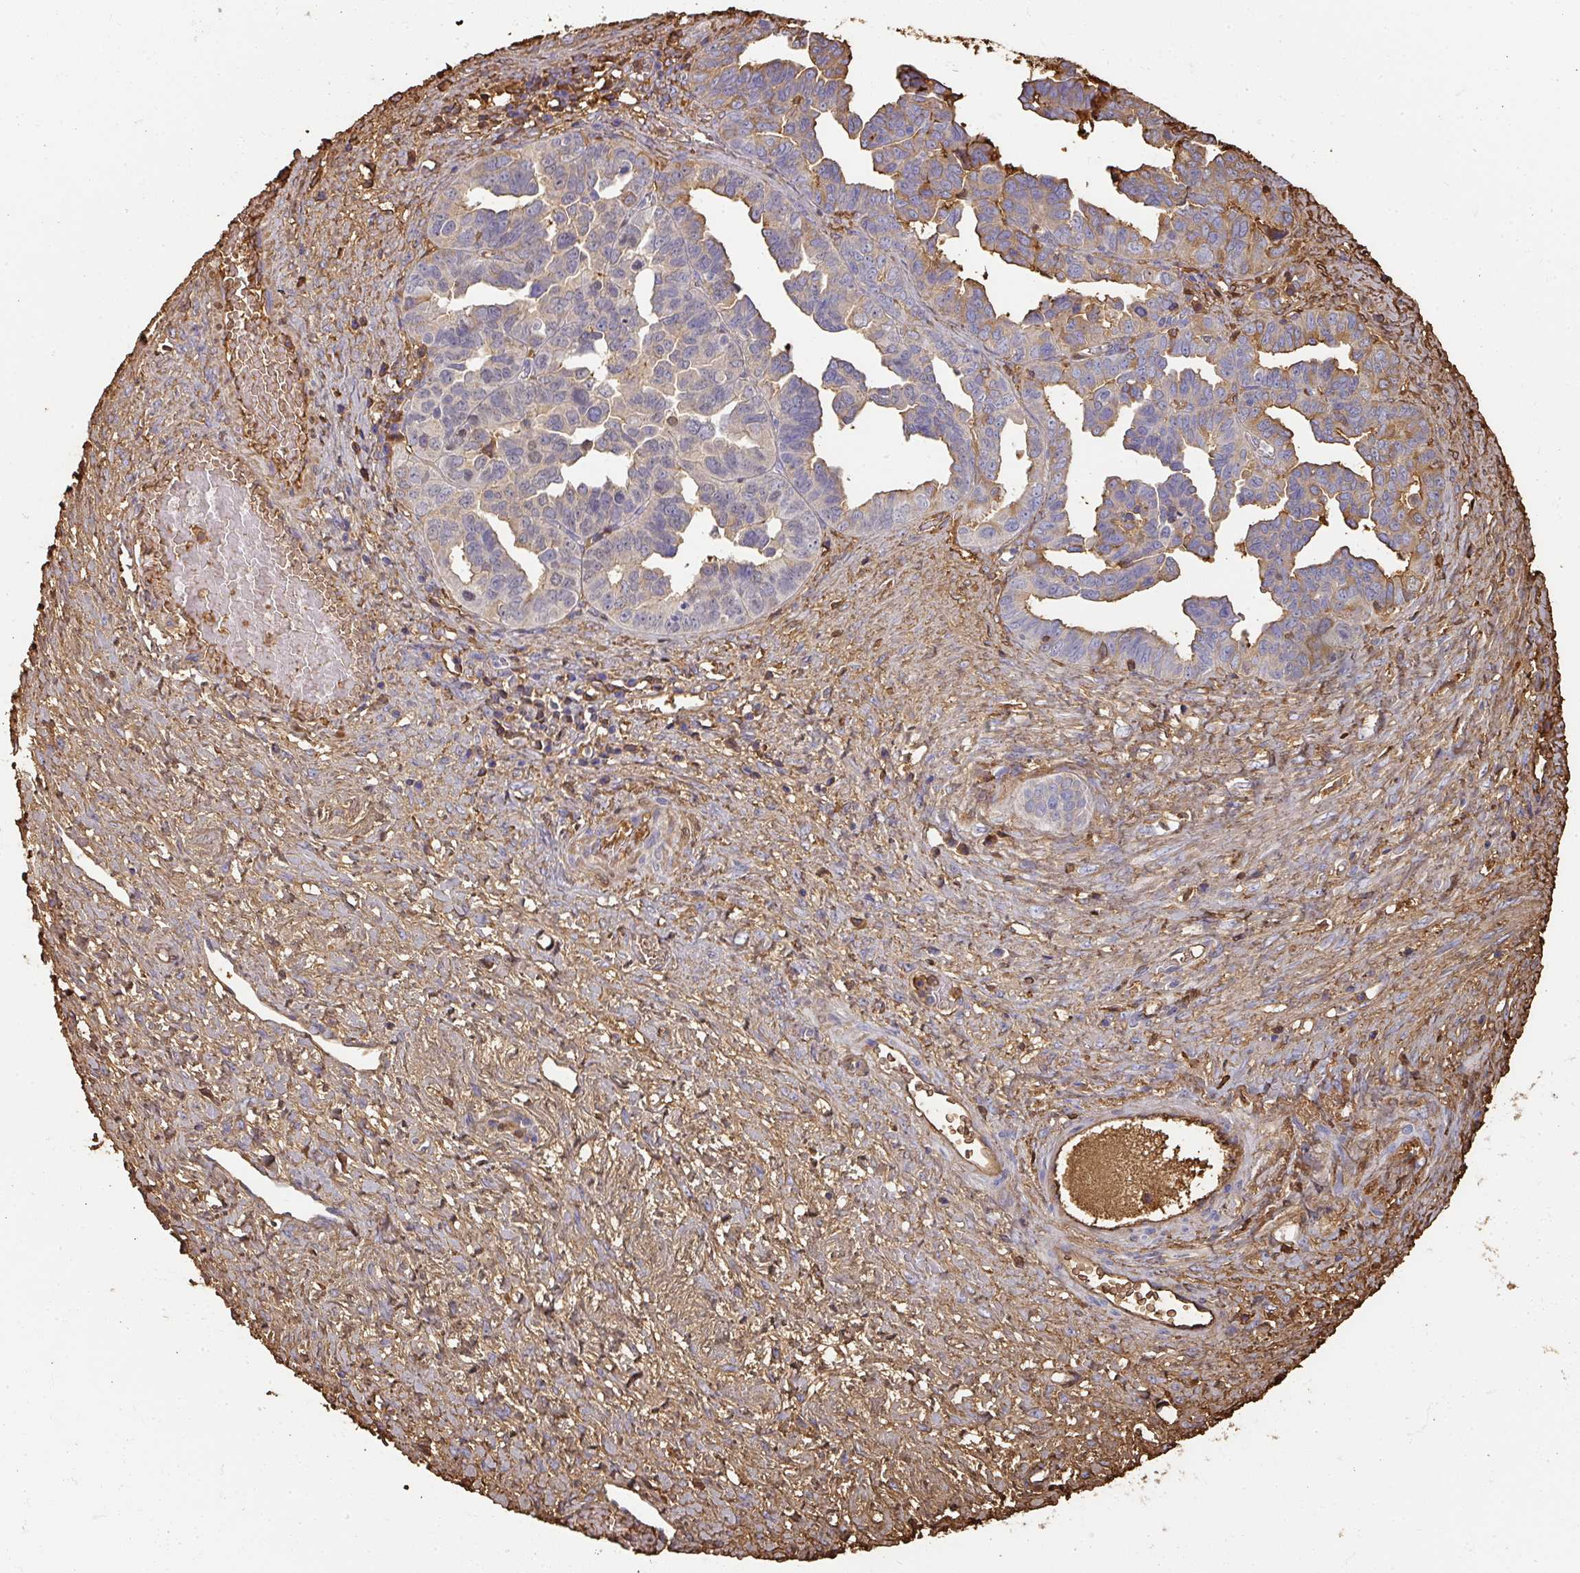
{"staining": {"intensity": "moderate", "quantity": "25%-75%", "location": "cytoplasmic/membranous"}, "tissue": "ovarian cancer", "cell_type": "Tumor cells", "image_type": "cancer", "snomed": [{"axis": "morphology", "description": "Cystadenocarcinoma, serous, NOS"}, {"axis": "topography", "description": "Ovary"}], "caption": "Immunohistochemistry (IHC) photomicrograph of human ovarian cancer stained for a protein (brown), which shows medium levels of moderate cytoplasmic/membranous positivity in approximately 25%-75% of tumor cells.", "gene": "ALB", "patient": {"sex": "female", "age": 64}}